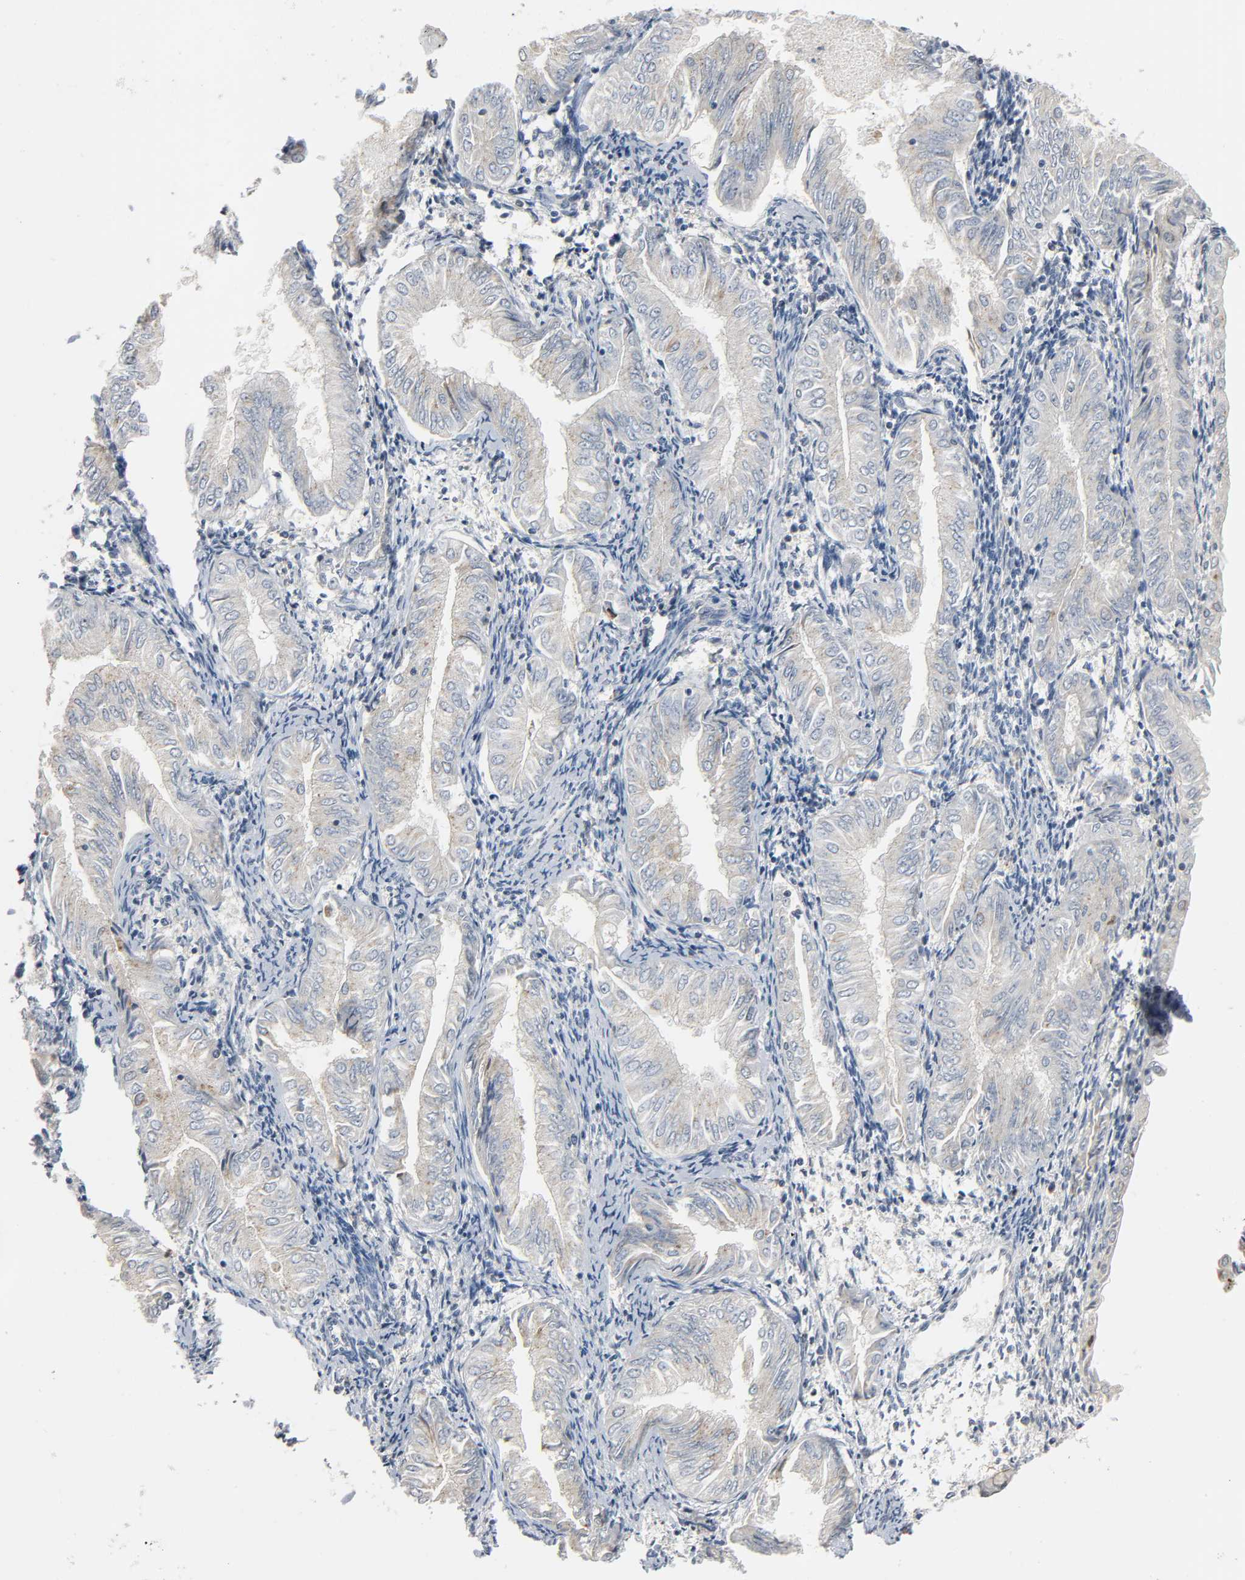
{"staining": {"intensity": "weak", "quantity": "25%-75%", "location": "cytoplasmic/membranous"}, "tissue": "endometrial cancer", "cell_type": "Tumor cells", "image_type": "cancer", "snomed": [{"axis": "morphology", "description": "Adenocarcinoma, NOS"}, {"axis": "topography", "description": "Endometrium"}], "caption": "An IHC micrograph of neoplastic tissue is shown. Protein staining in brown shows weak cytoplasmic/membranous positivity in endometrial cancer (adenocarcinoma) within tumor cells. (DAB (3,3'-diaminobenzidine) IHC with brightfield microscopy, high magnification).", "gene": "CD4", "patient": {"sex": "female", "age": 53}}